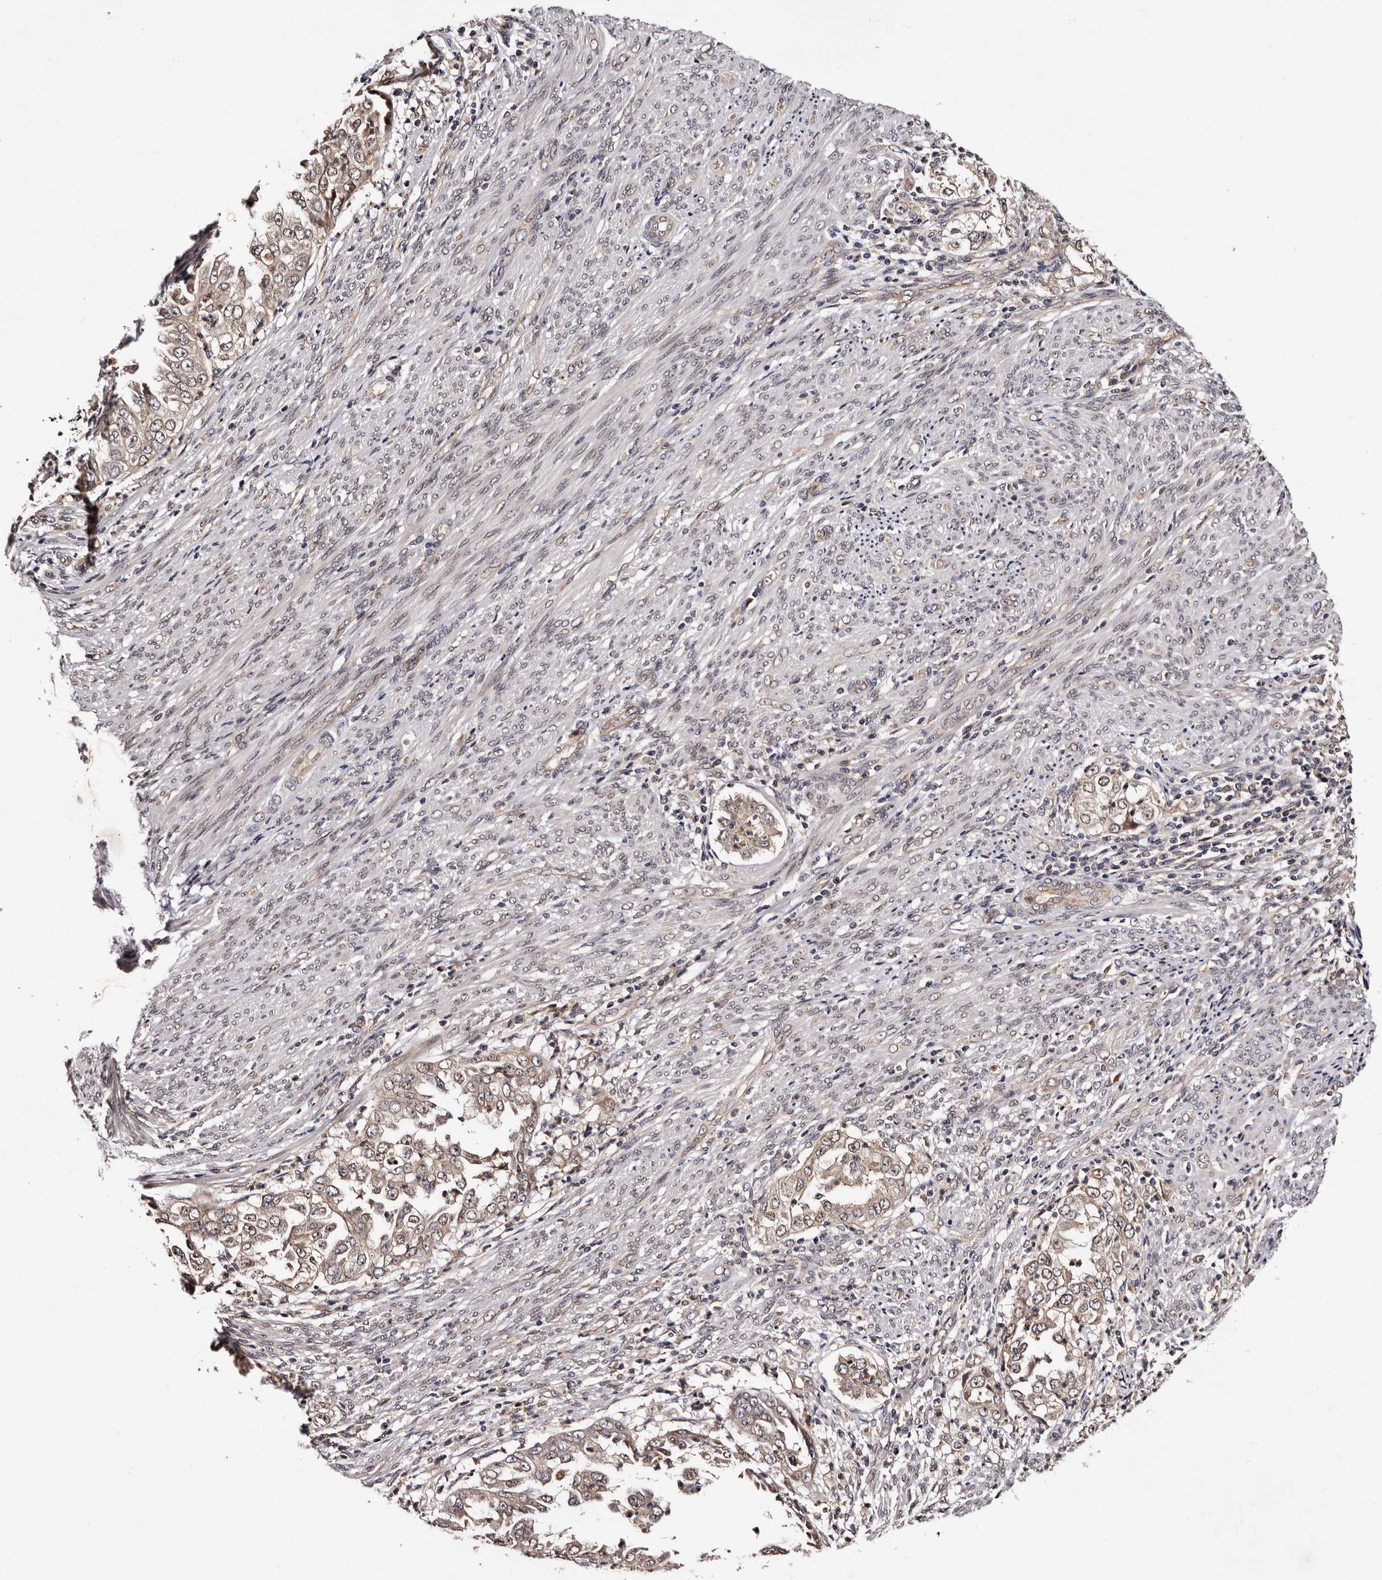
{"staining": {"intensity": "weak", "quantity": ">75%", "location": "cytoplasmic/membranous,nuclear"}, "tissue": "endometrial cancer", "cell_type": "Tumor cells", "image_type": "cancer", "snomed": [{"axis": "morphology", "description": "Adenocarcinoma, NOS"}, {"axis": "topography", "description": "Endometrium"}], "caption": "Endometrial cancer (adenocarcinoma) was stained to show a protein in brown. There is low levels of weak cytoplasmic/membranous and nuclear expression in about >75% of tumor cells. Nuclei are stained in blue.", "gene": "GLRX3", "patient": {"sex": "female", "age": 85}}